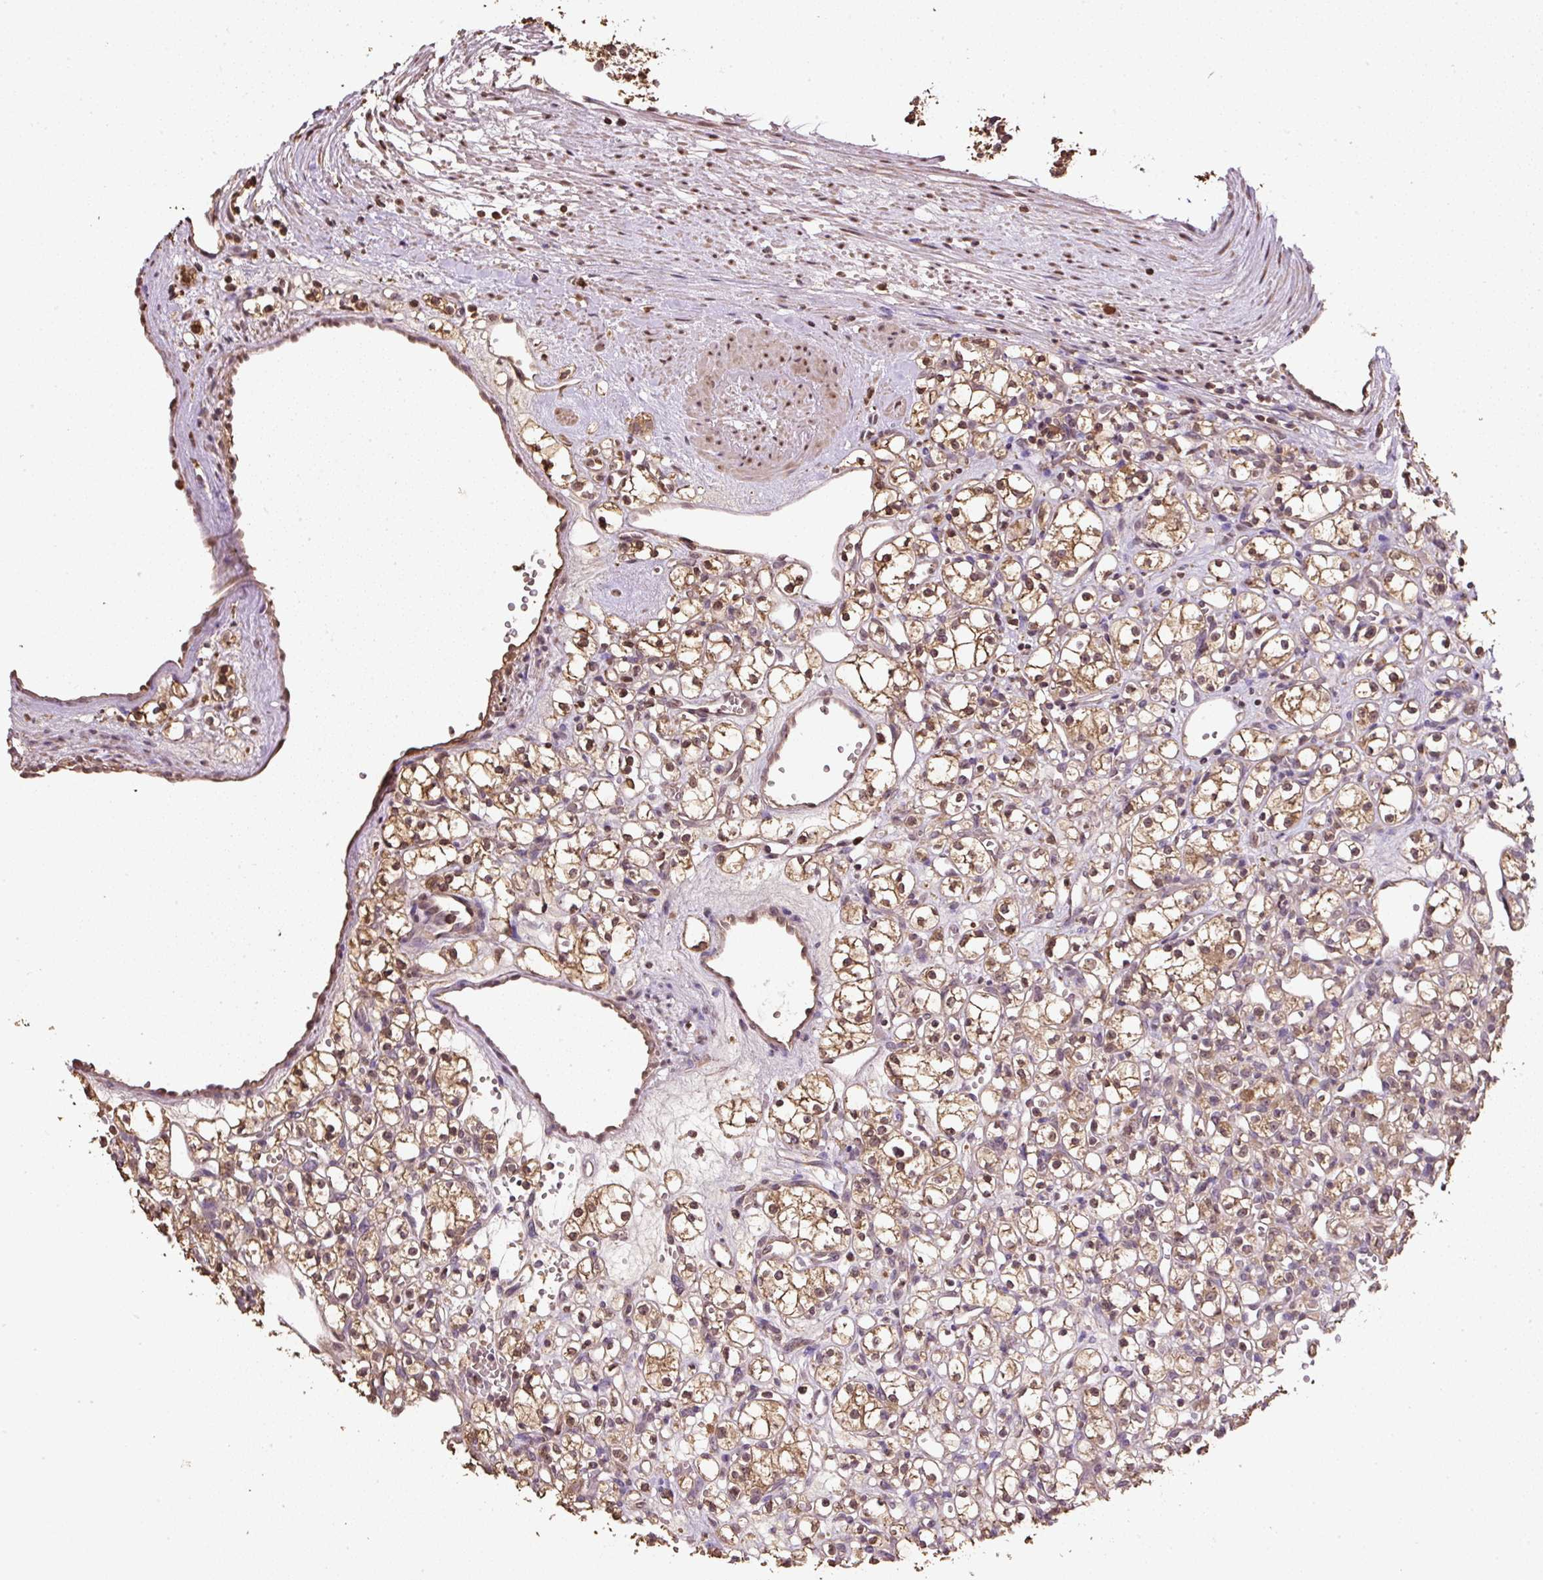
{"staining": {"intensity": "moderate", "quantity": ">75%", "location": "cytoplasmic/membranous,nuclear"}, "tissue": "renal cancer", "cell_type": "Tumor cells", "image_type": "cancer", "snomed": [{"axis": "morphology", "description": "Adenocarcinoma, NOS"}, {"axis": "topography", "description": "Kidney"}], "caption": "The immunohistochemical stain highlights moderate cytoplasmic/membranous and nuclear expression in tumor cells of adenocarcinoma (renal) tissue.", "gene": "TMEM170B", "patient": {"sex": "female", "age": 59}}